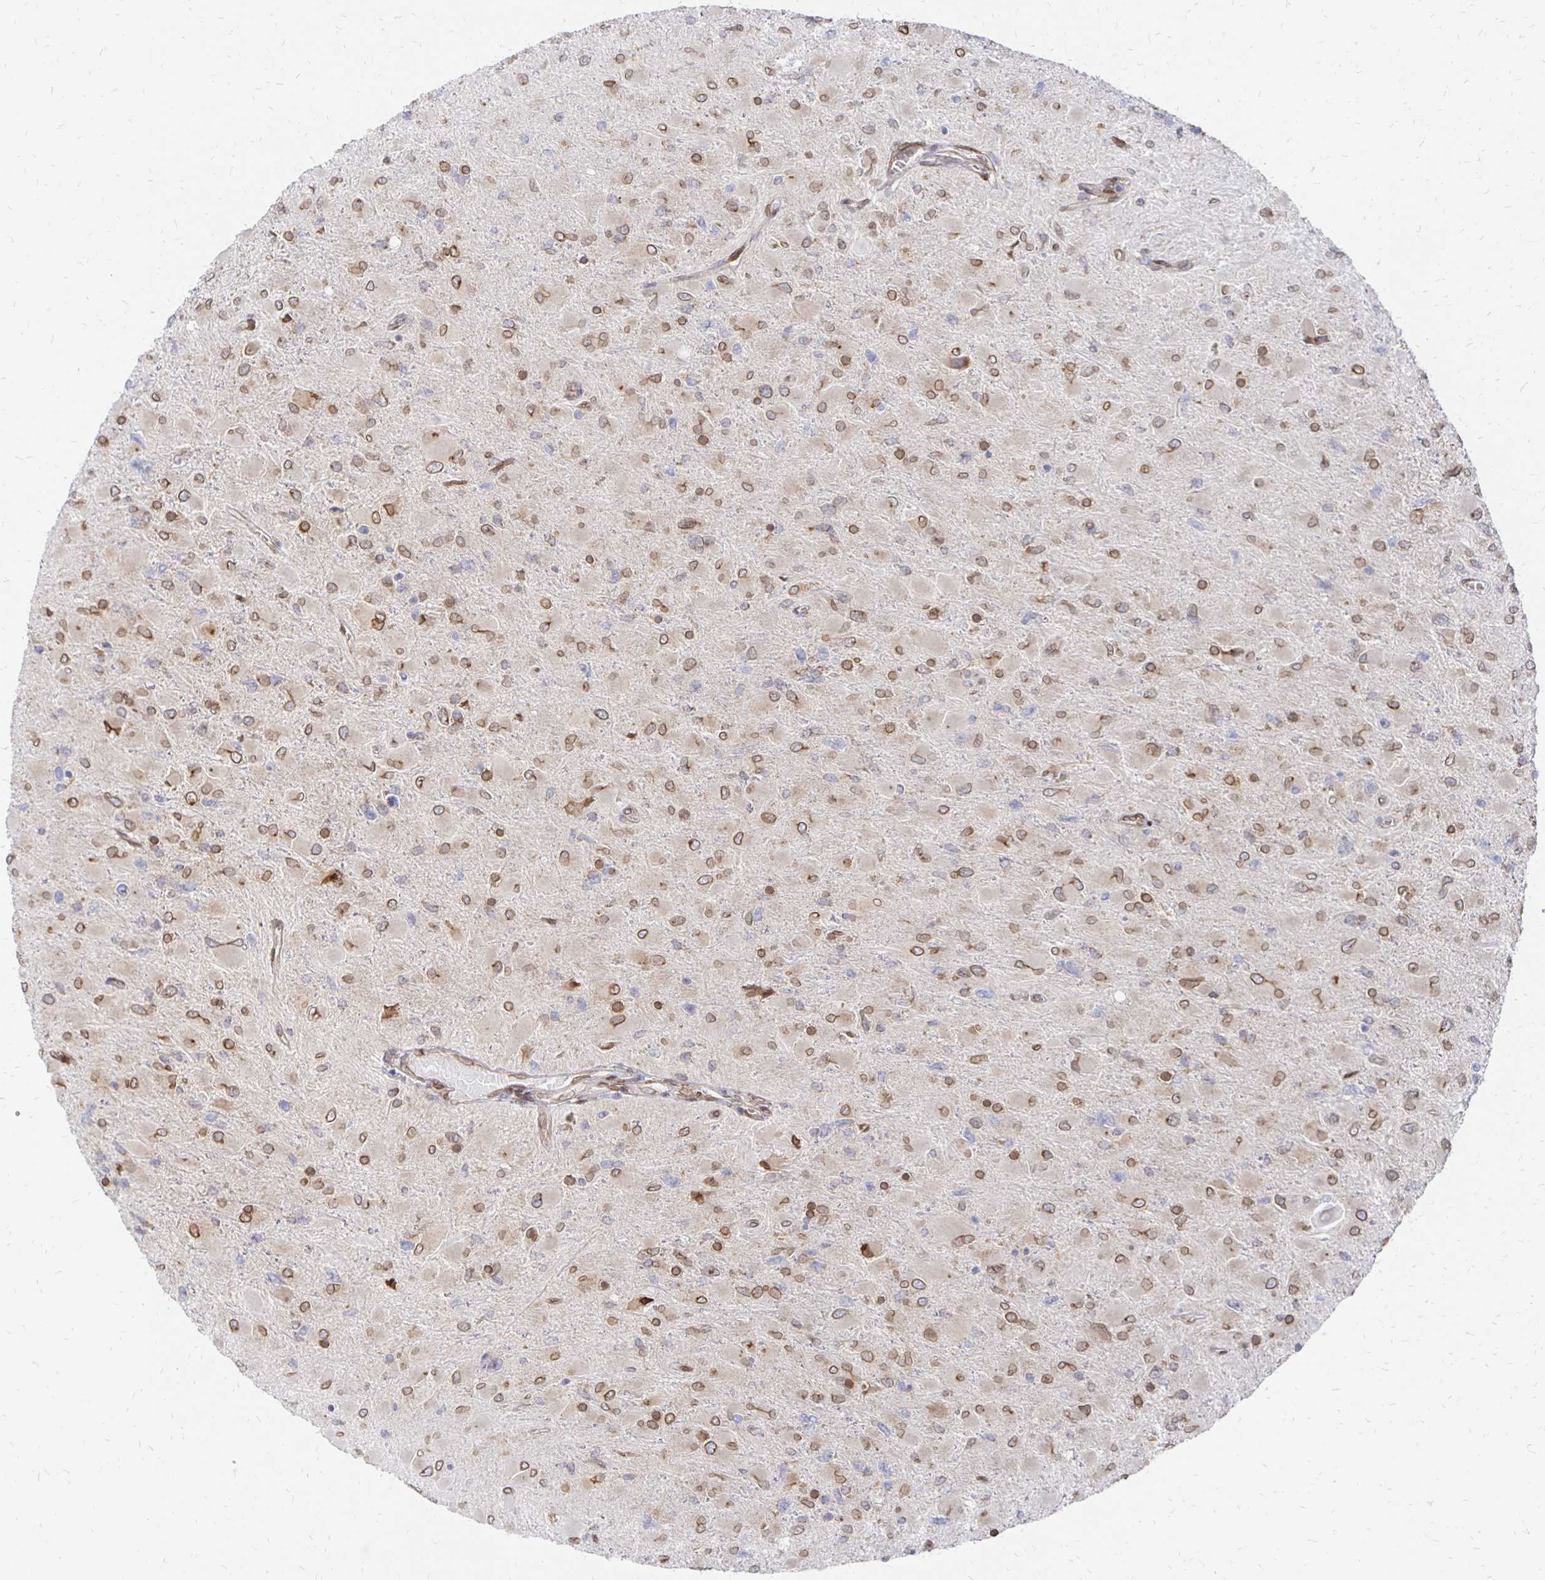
{"staining": {"intensity": "moderate", "quantity": "25%-75%", "location": "cytoplasmic/membranous,nuclear"}, "tissue": "glioma", "cell_type": "Tumor cells", "image_type": "cancer", "snomed": [{"axis": "morphology", "description": "Glioma, malignant, High grade"}, {"axis": "topography", "description": "Cerebral cortex"}], "caption": "Moderate cytoplasmic/membranous and nuclear protein expression is present in about 25%-75% of tumor cells in glioma. (DAB (3,3'-diaminobenzidine) IHC with brightfield microscopy, high magnification).", "gene": "PELI3", "patient": {"sex": "female", "age": 36}}